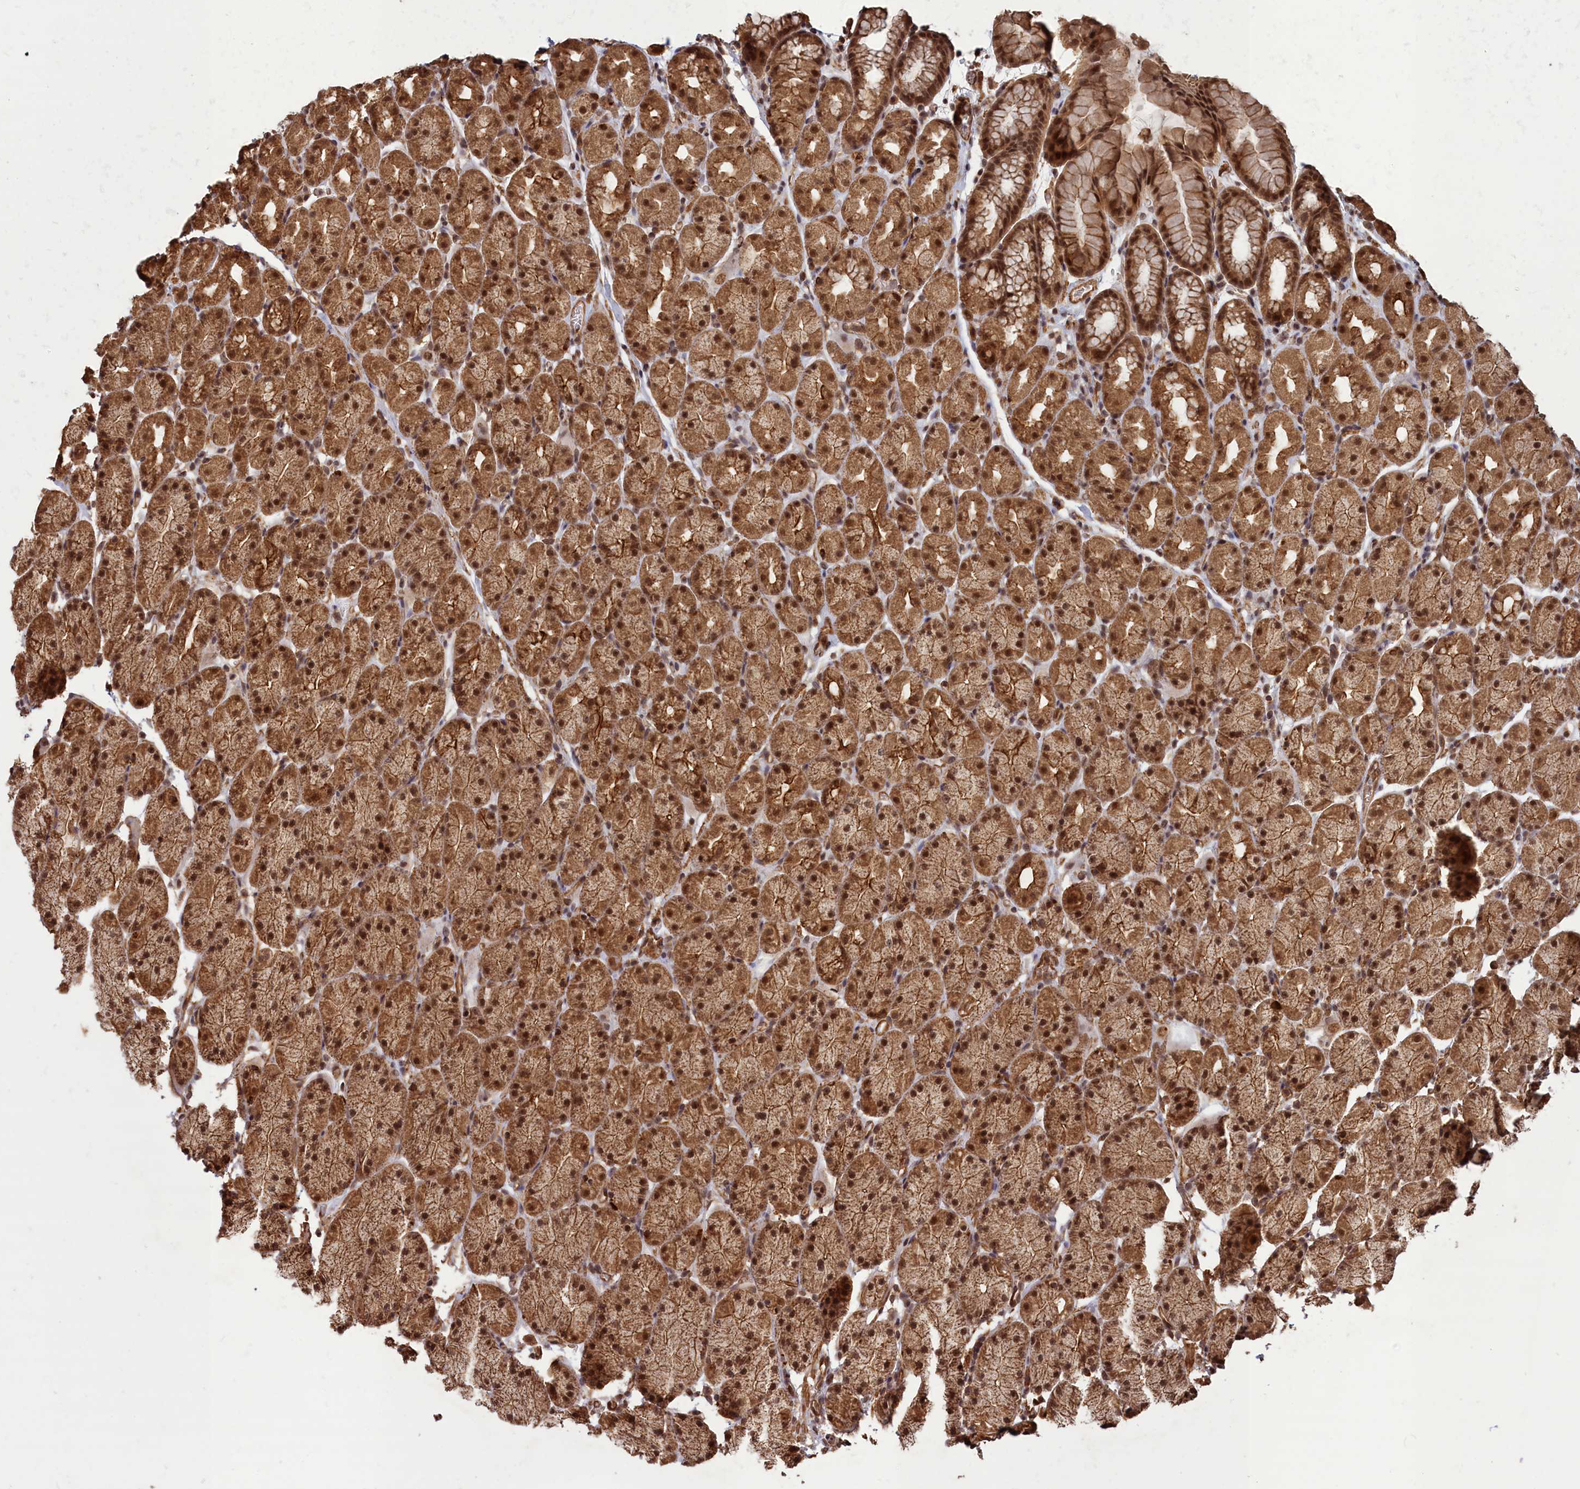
{"staining": {"intensity": "strong", "quantity": ">75%", "location": "cytoplasmic/membranous,nuclear"}, "tissue": "stomach", "cell_type": "Glandular cells", "image_type": "normal", "snomed": [{"axis": "morphology", "description": "Normal tissue, NOS"}, {"axis": "topography", "description": "Stomach, upper"}, {"axis": "topography", "description": "Stomach"}], "caption": "The histopathology image exhibits staining of normal stomach, revealing strong cytoplasmic/membranous,nuclear protein positivity (brown color) within glandular cells.", "gene": "CCDC174", "patient": {"sex": "male", "age": 47}}